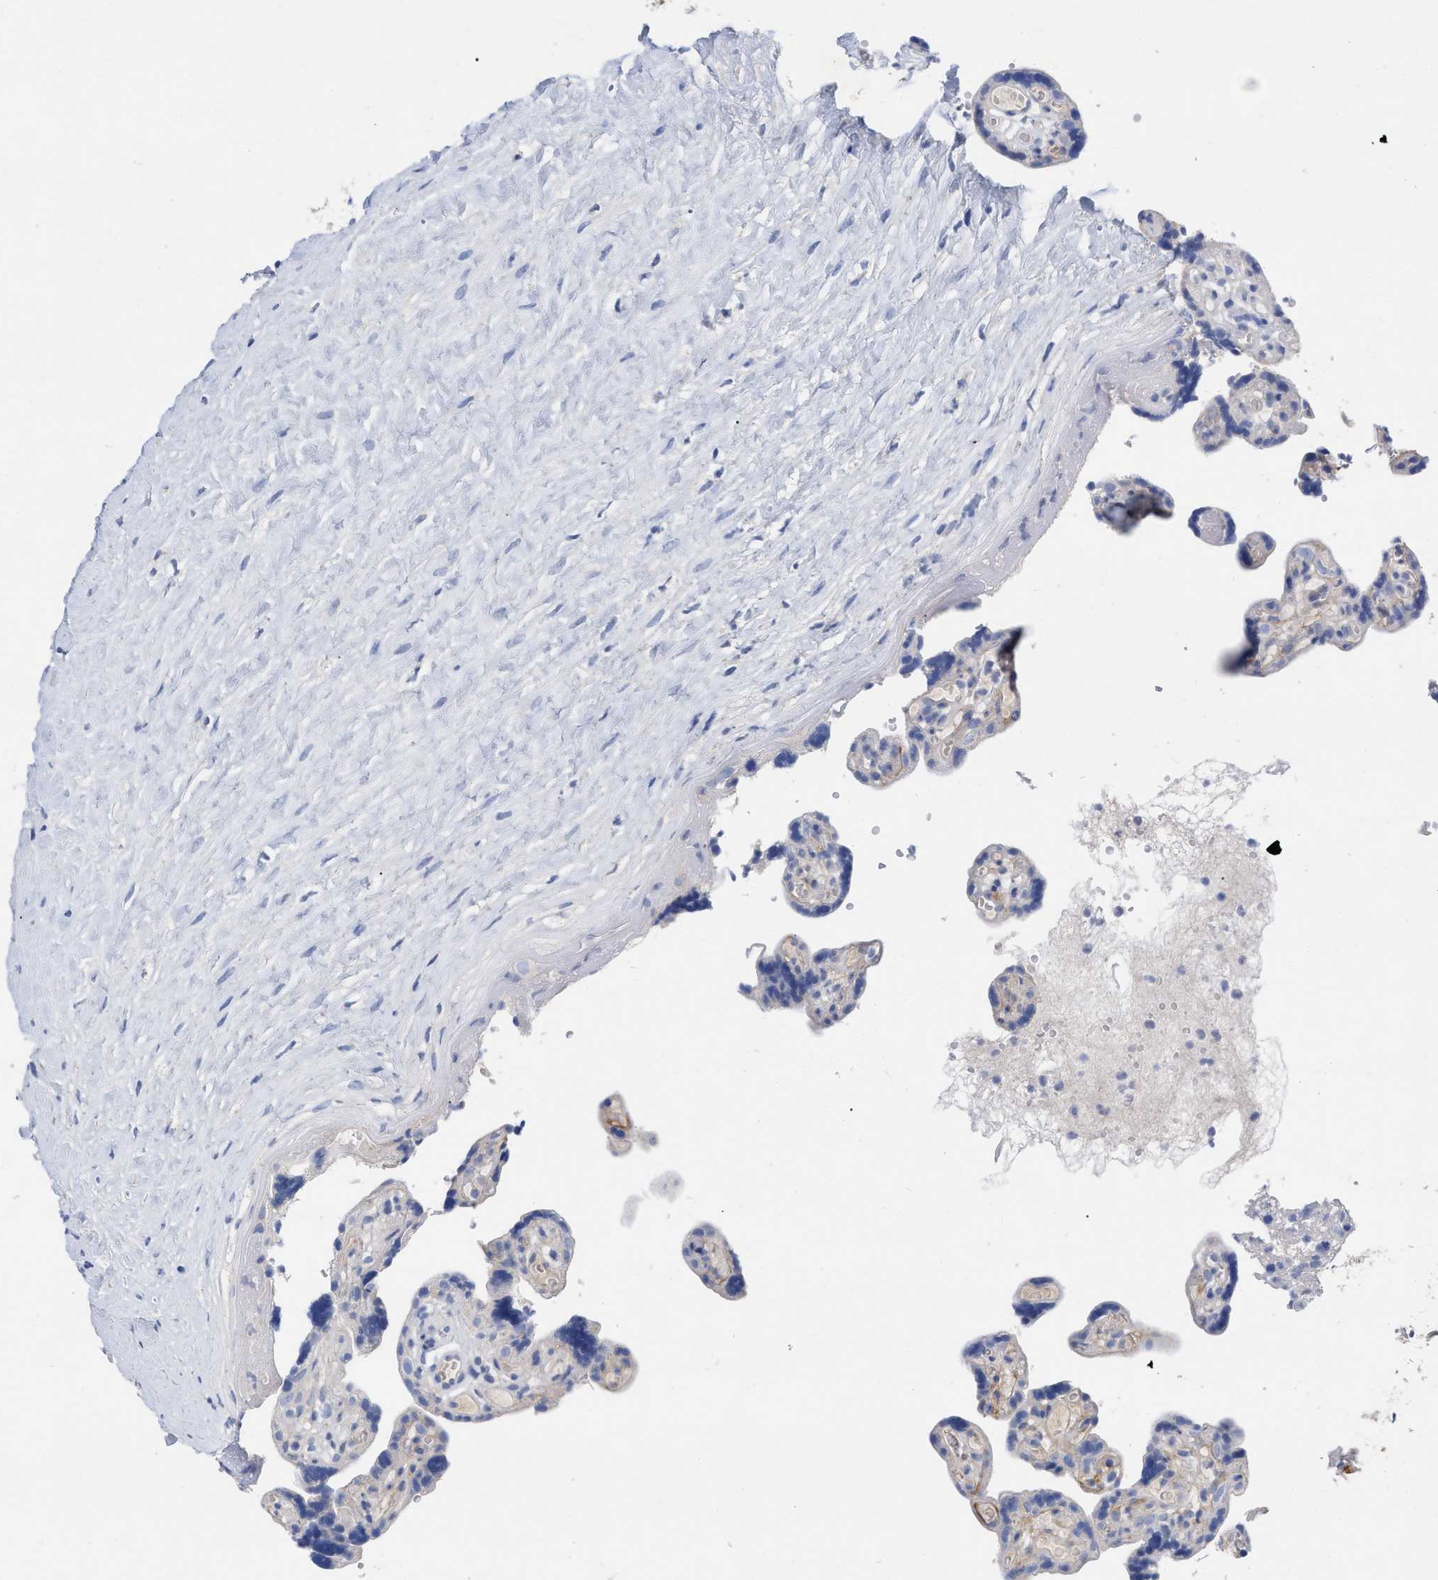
{"staining": {"intensity": "weak", "quantity": "25%-75%", "location": "cytoplasmic/membranous"}, "tissue": "placenta", "cell_type": "Decidual cells", "image_type": "normal", "snomed": [{"axis": "morphology", "description": "Normal tissue, NOS"}, {"axis": "topography", "description": "Placenta"}], "caption": "Placenta stained with DAB IHC exhibits low levels of weak cytoplasmic/membranous staining in about 25%-75% of decidual cells. Using DAB (brown) and hematoxylin (blue) stains, captured at high magnification using brightfield microscopy.", "gene": "HAPLN1", "patient": {"sex": "female", "age": 30}}